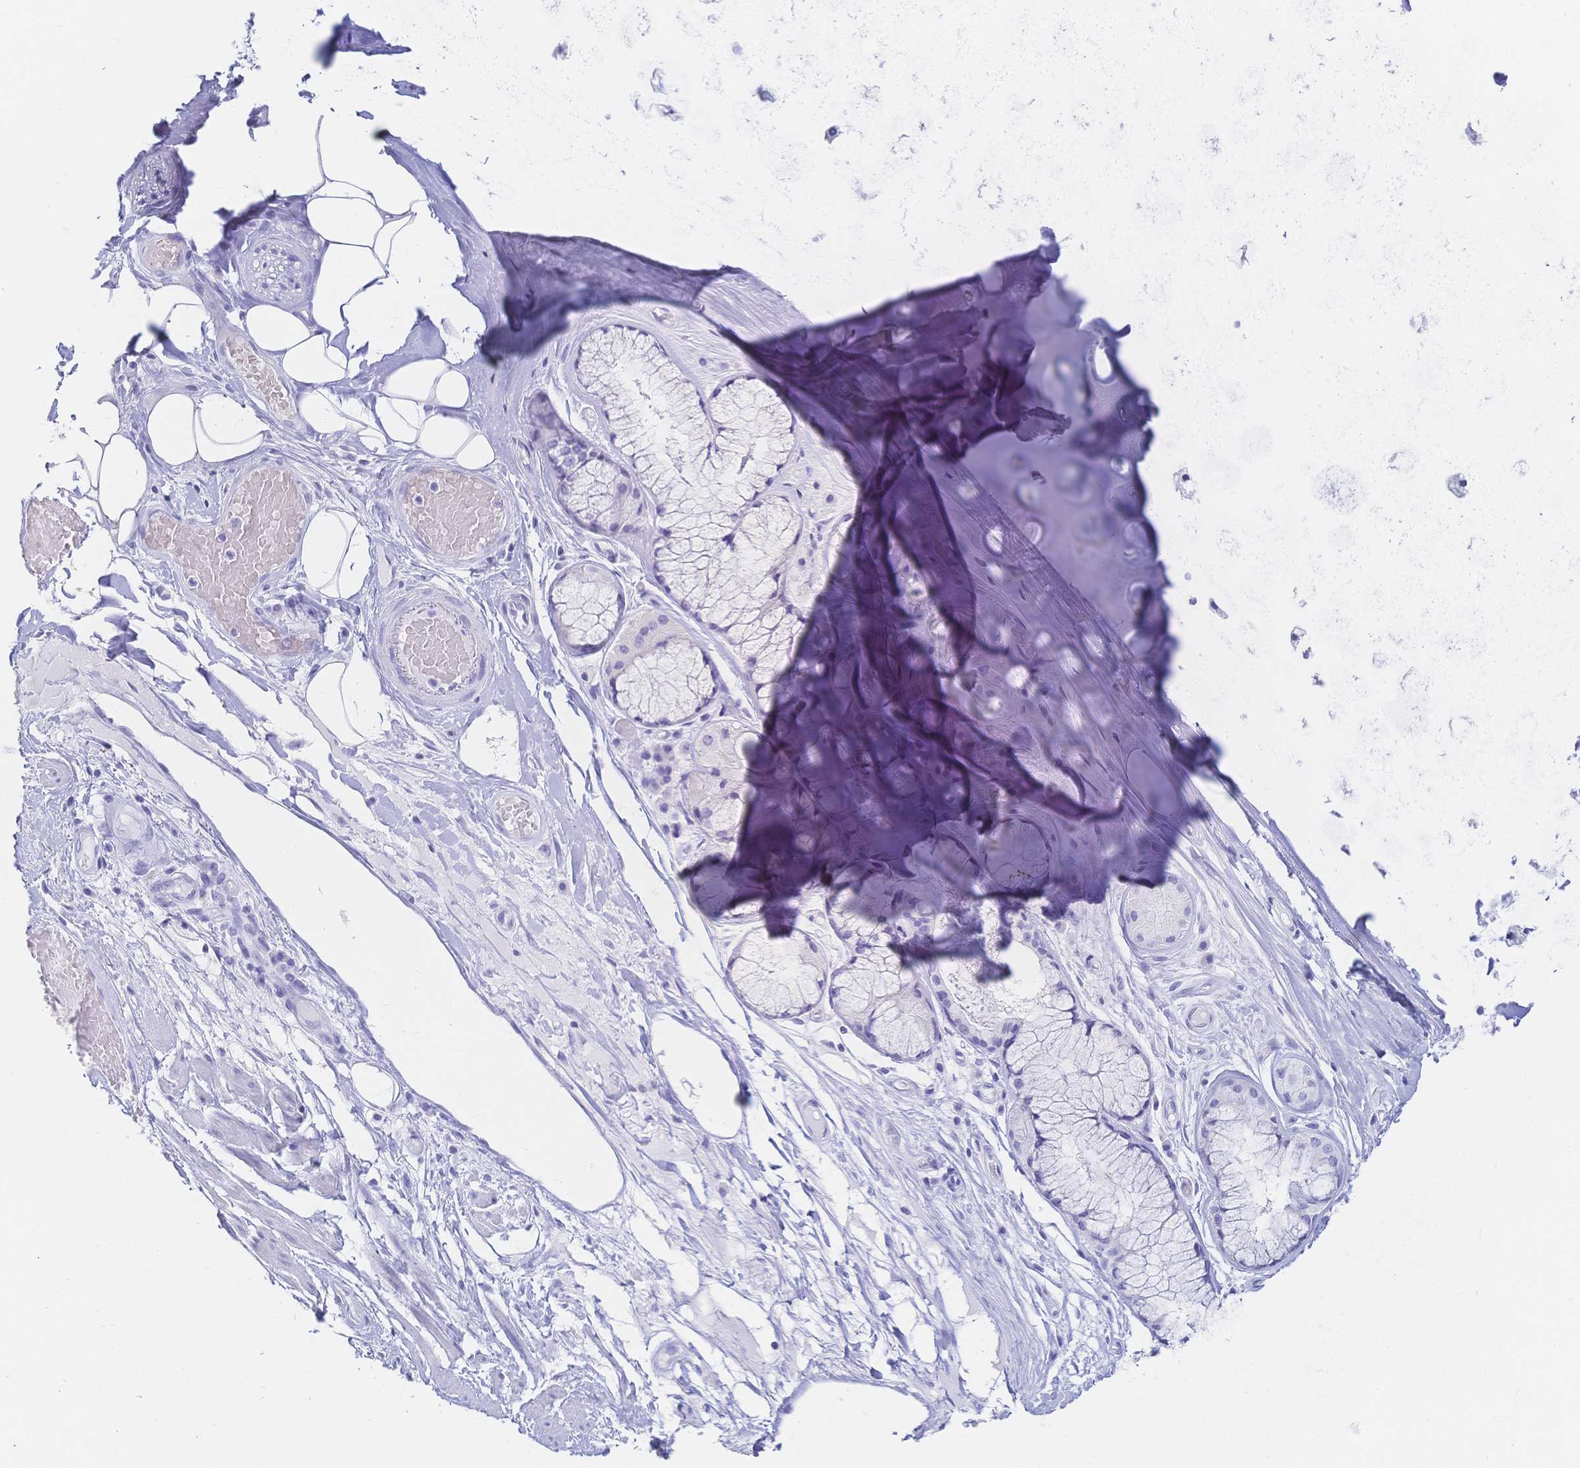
{"staining": {"intensity": "negative", "quantity": "none", "location": "none"}, "tissue": "adipose tissue", "cell_type": "Adipocytes", "image_type": "normal", "snomed": [{"axis": "morphology", "description": "Normal tissue, NOS"}, {"axis": "topography", "description": "Cartilage tissue"}, {"axis": "topography", "description": "Bronchus"}], "caption": "Adipose tissue stained for a protein using immunohistochemistry demonstrates no staining adipocytes.", "gene": "MEP1B", "patient": {"sex": "male", "age": 64}}